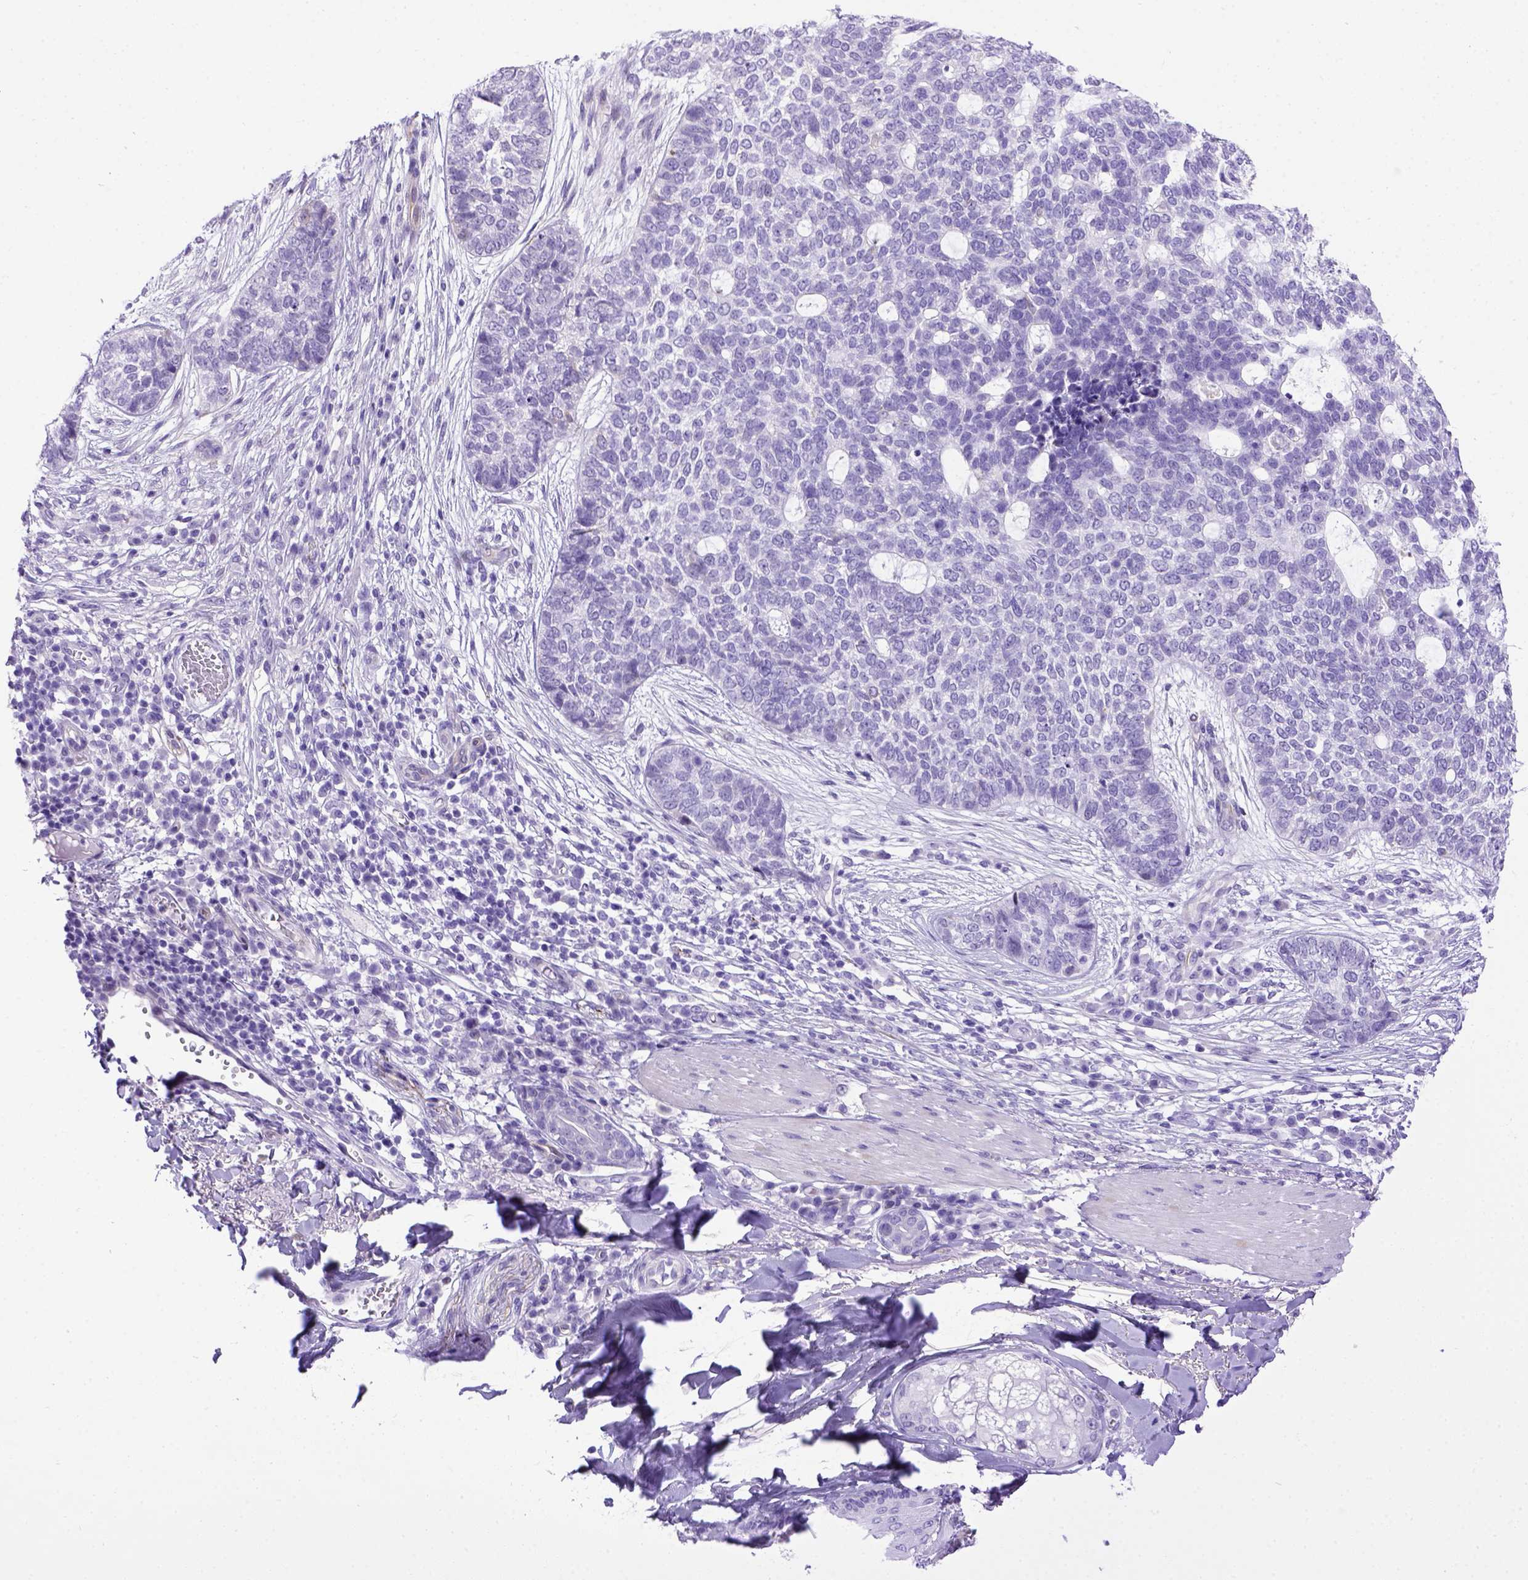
{"staining": {"intensity": "negative", "quantity": "none", "location": "none"}, "tissue": "skin cancer", "cell_type": "Tumor cells", "image_type": "cancer", "snomed": [{"axis": "morphology", "description": "Basal cell carcinoma"}, {"axis": "topography", "description": "Skin"}], "caption": "A histopathology image of skin cancer stained for a protein reveals no brown staining in tumor cells. (DAB (3,3'-diaminobenzidine) IHC with hematoxylin counter stain).", "gene": "ADAM12", "patient": {"sex": "female", "age": 69}}